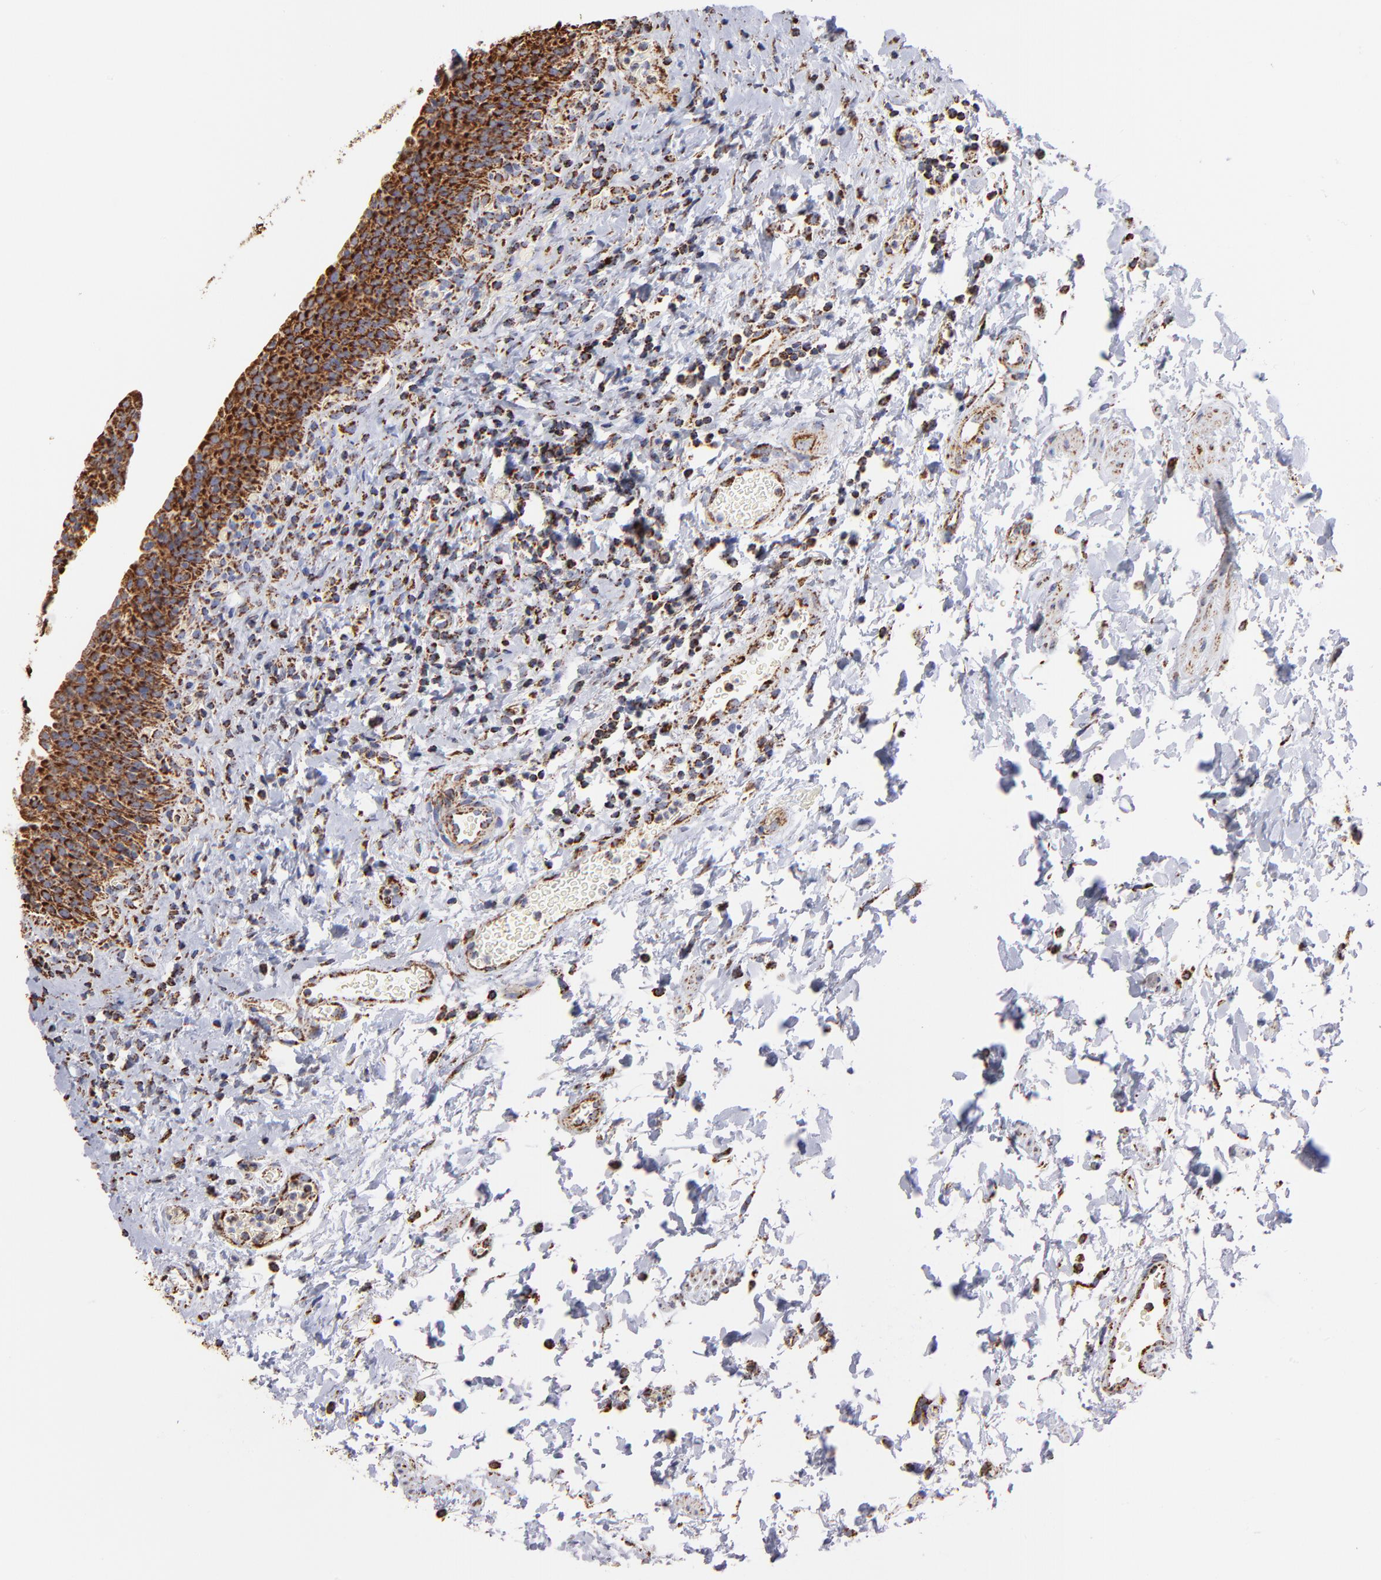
{"staining": {"intensity": "strong", "quantity": ">75%", "location": "cytoplasmic/membranous"}, "tissue": "urinary bladder", "cell_type": "Urothelial cells", "image_type": "normal", "snomed": [{"axis": "morphology", "description": "Normal tissue, NOS"}, {"axis": "topography", "description": "Urinary bladder"}], "caption": "Urinary bladder was stained to show a protein in brown. There is high levels of strong cytoplasmic/membranous positivity in approximately >75% of urothelial cells. (DAB = brown stain, brightfield microscopy at high magnification).", "gene": "PHB1", "patient": {"sex": "male", "age": 51}}